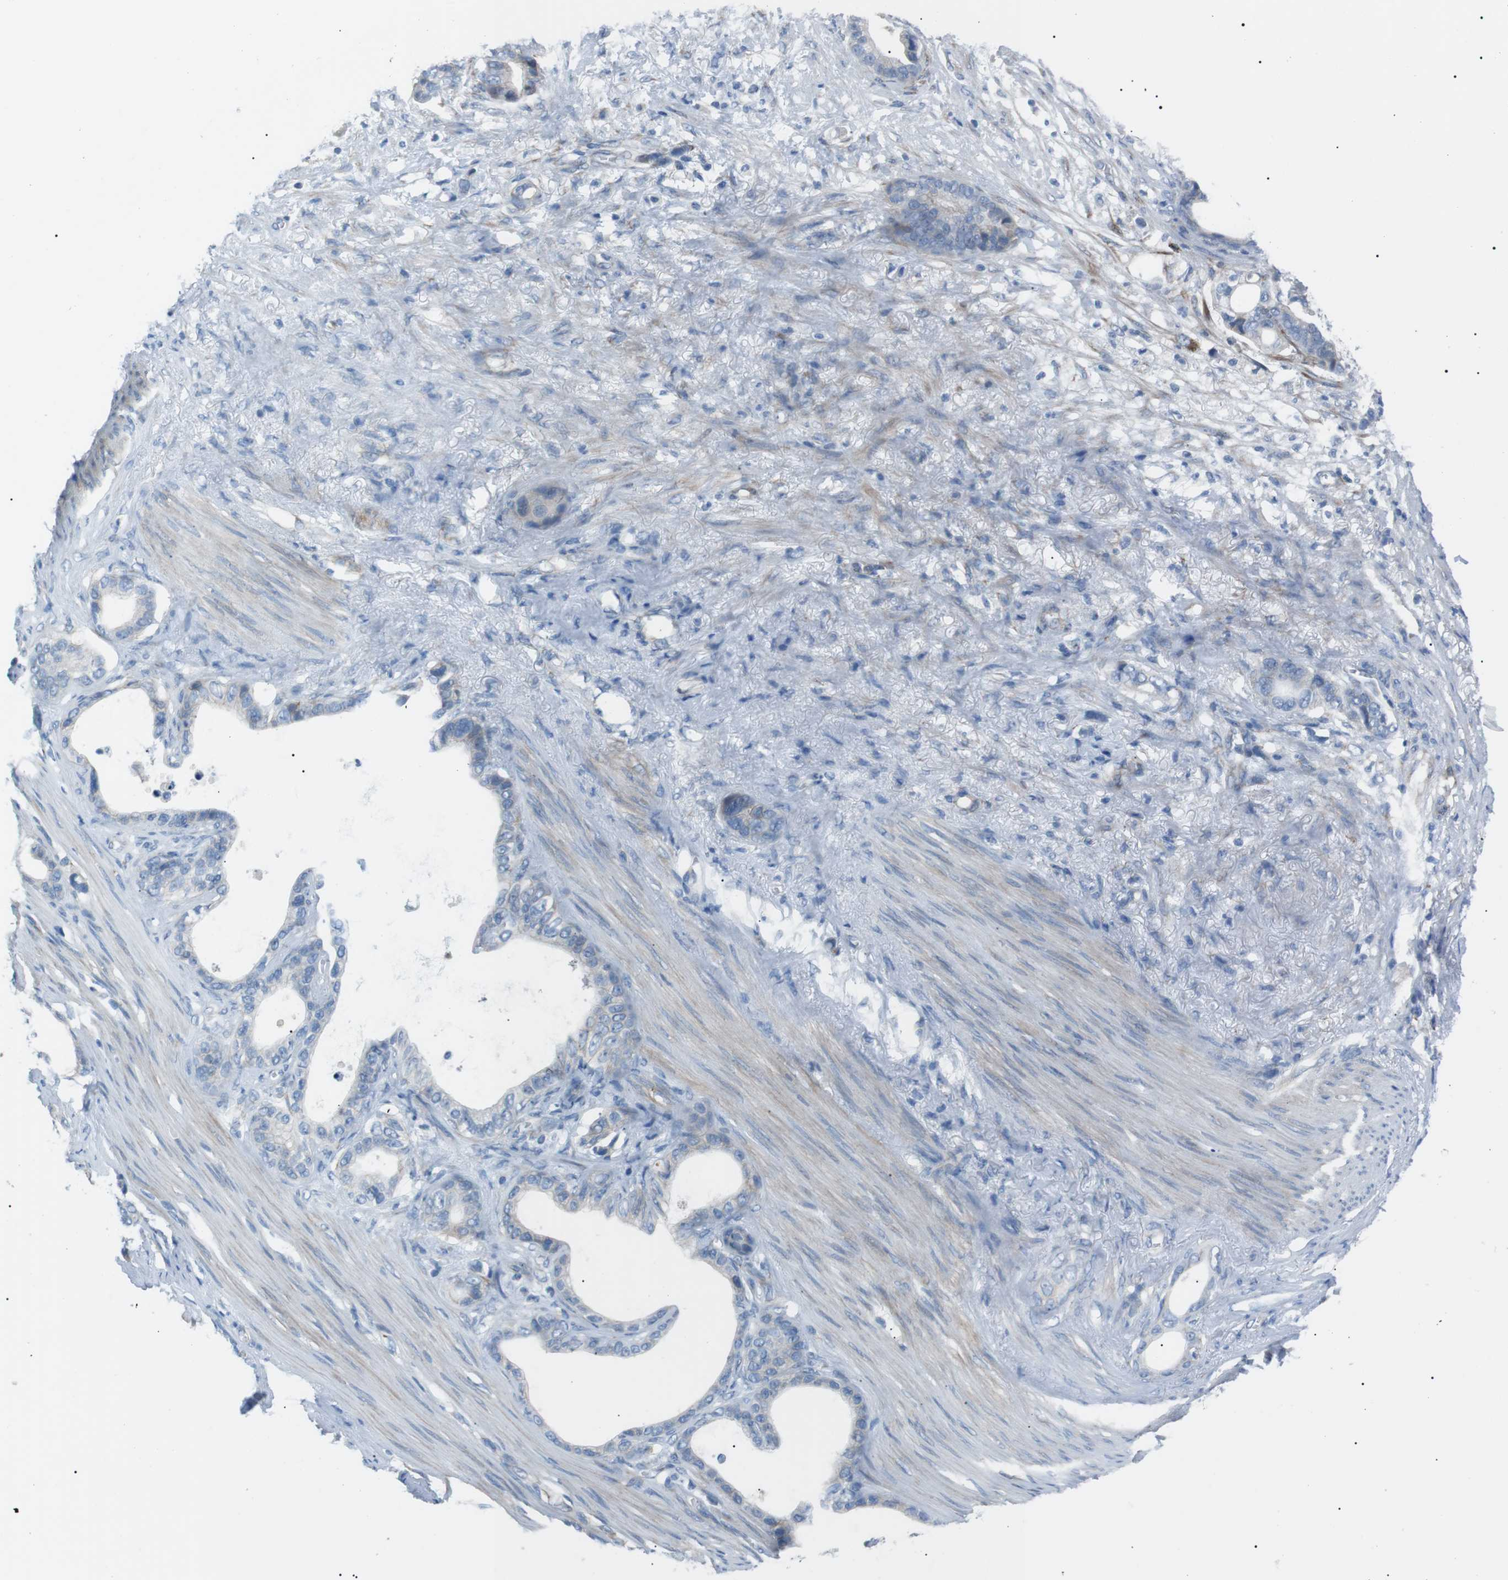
{"staining": {"intensity": "negative", "quantity": "none", "location": "none"}, "tissue": "stomach cancer", "cell_type": "Tumor cells", "image_type": "cancer", "snomed": [{"axis": "morphology", "description": "Adenocarcinoma, NOS"}, {"axis": "topography", "description": "Stomach"}], "caption": "An image of stomach cancer (adenocarcinoma) stained for a protein reveals no brown staining in tumor cells. (Brightfield microscopy of DAB immunohistochemistry at high magnification).", "gene": "MTARC2", "patient": {"sex": "female", "age": 75}}